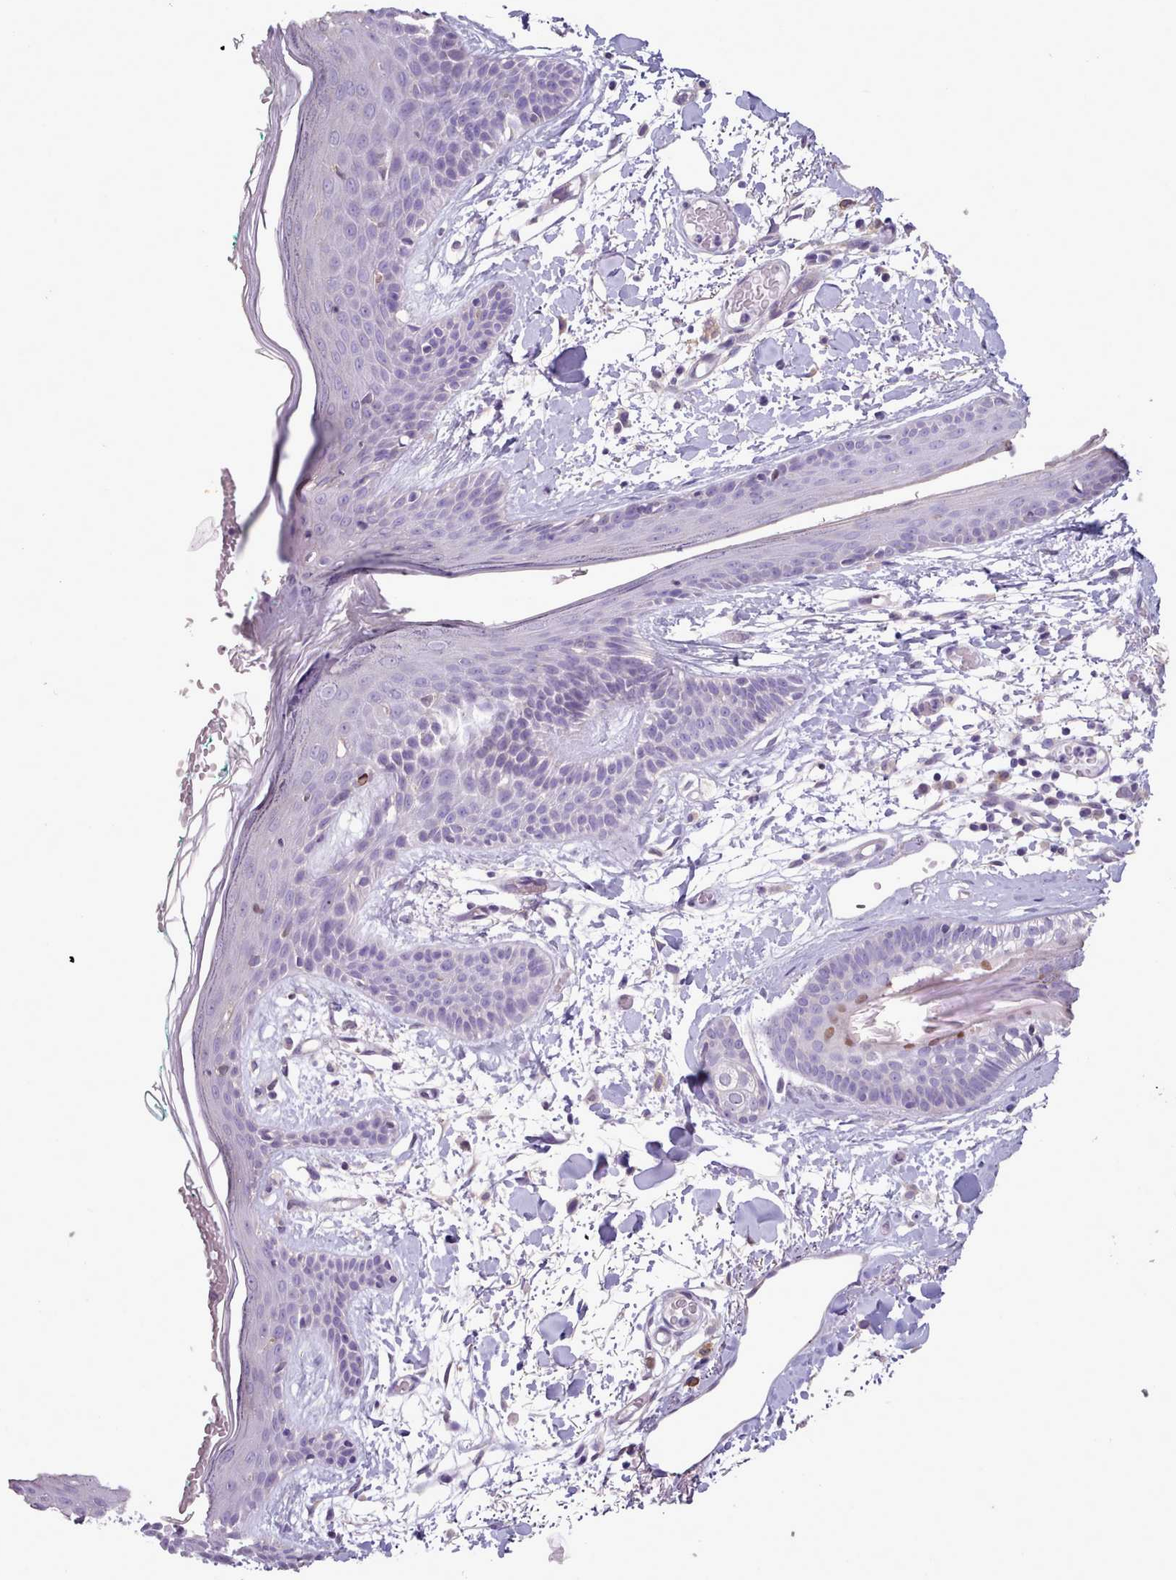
{"staining": {"intensity": "negative", "quantity": "none", "location": "none"}, "tissue": "skin", "cell_type": "Fibroblasts", "image_type": "normal", "snomed": [{"axis": "morphology", "description": "Normal tissue, NOS"}, {"axis": "topography", "description": "Skin"}], "caption": "Immunohistochemical staining of normal human skin reveals no significant expression in fibroblasts.", "gene": "DPF1", "patient": {"sex": "male", "age": 79}}